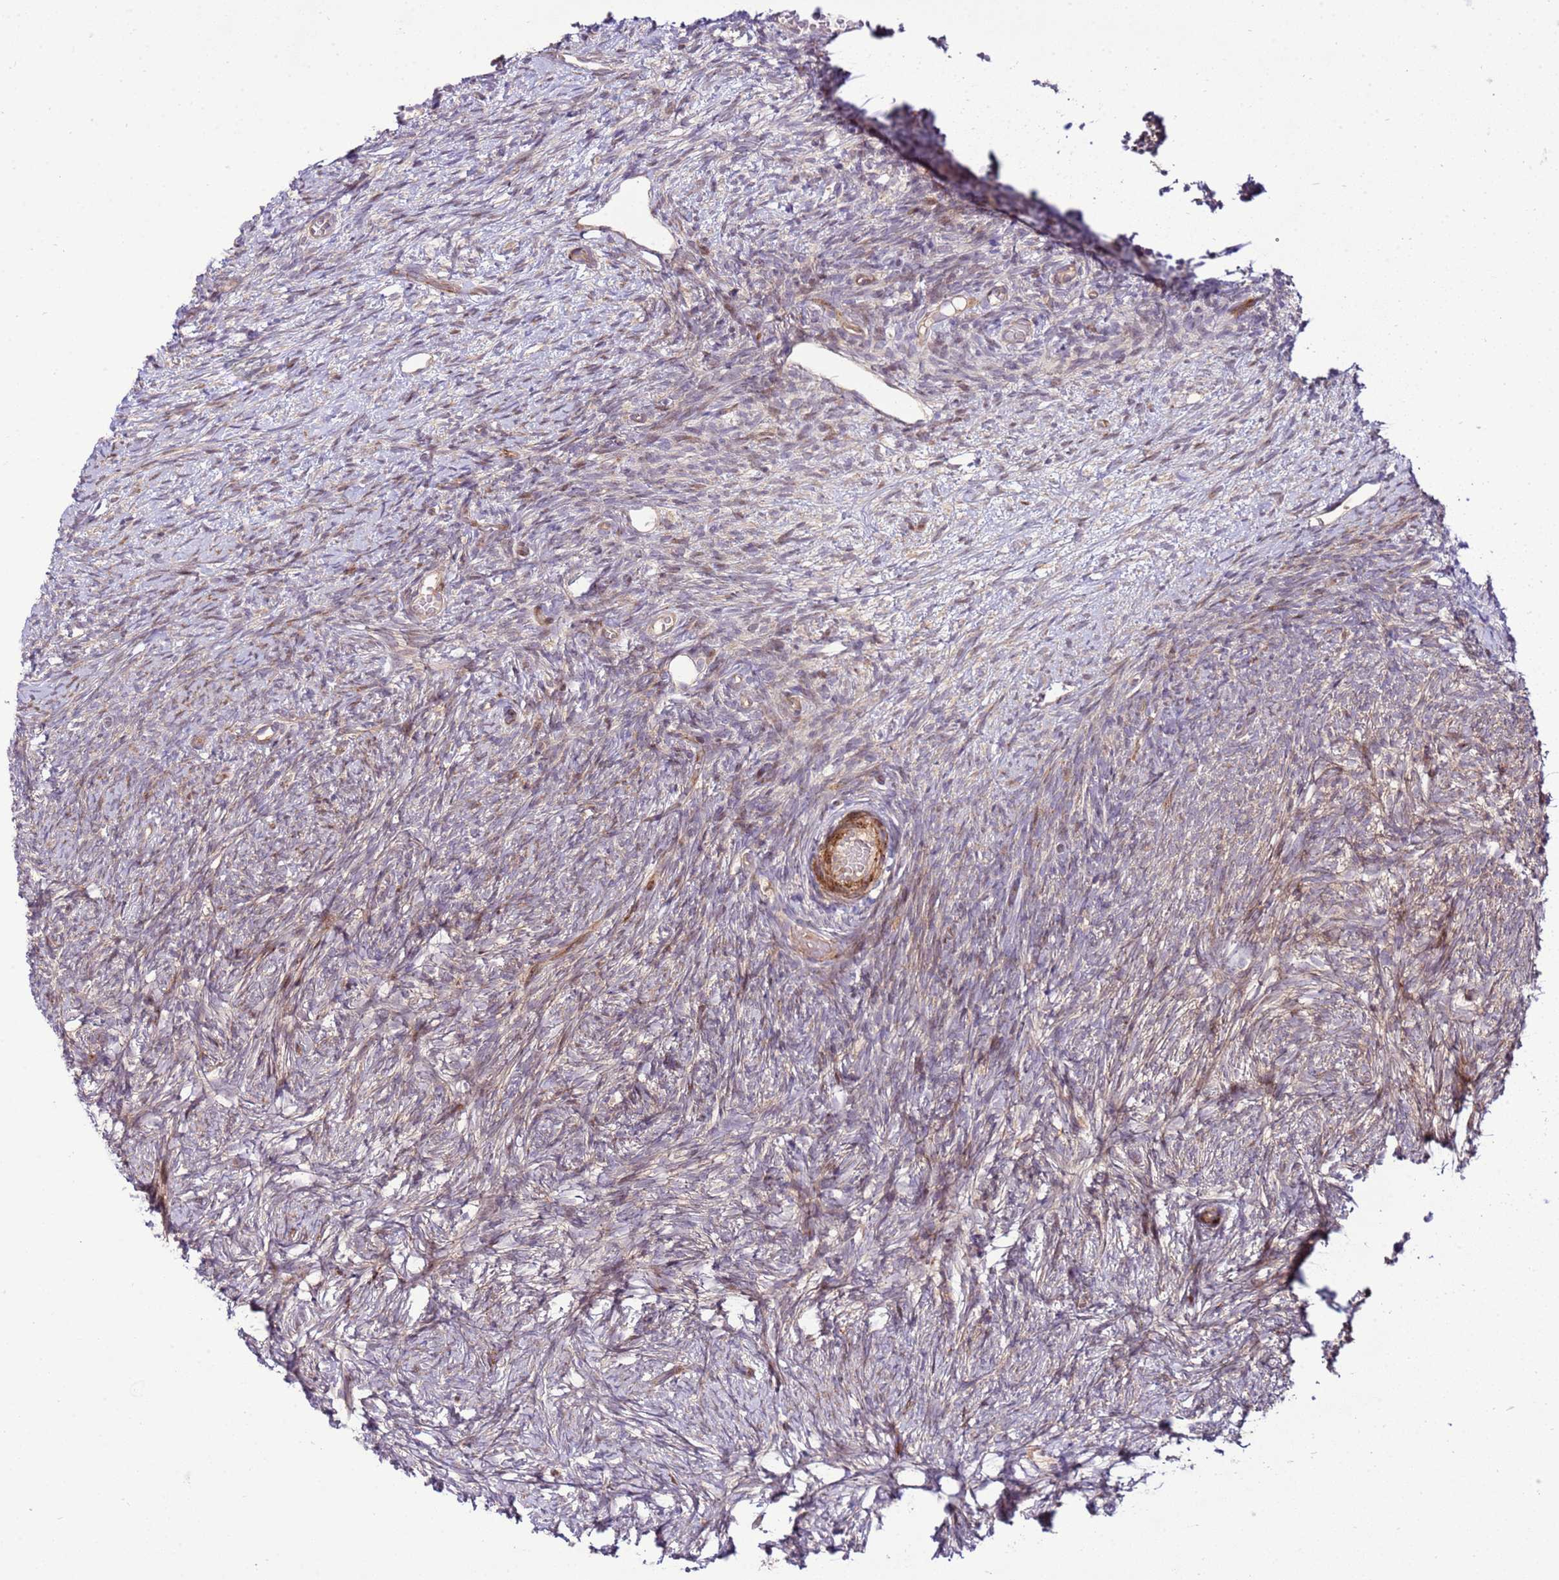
{"staining": {"intensity": "moderate", "quantity": ">75%", "location": "cytoplasmic/membranous"}, "tissue": "ovary", "cell_type": "Follicle cells", "image_type": "normal", "snomed": [{"axis": "morphology", "description": "Normal tissue, NOS"}, {"axis": "topography", "description": "Ovary"}], "caption": "Immunohistochemistry (IHC) staining of normal ovary, which reveals medium levels of moderate cytoplasmic/membranous expression in approximately >75% of follicle cells indicating moderate cytoplasmic/membranous protein positivity. The staining was performed using DAB (brown) for protein detection and nuclei were counterstained in hematoxylin (blue).", "gene": "ZNF624", "patient": {"sex": "female", "age": 39}}